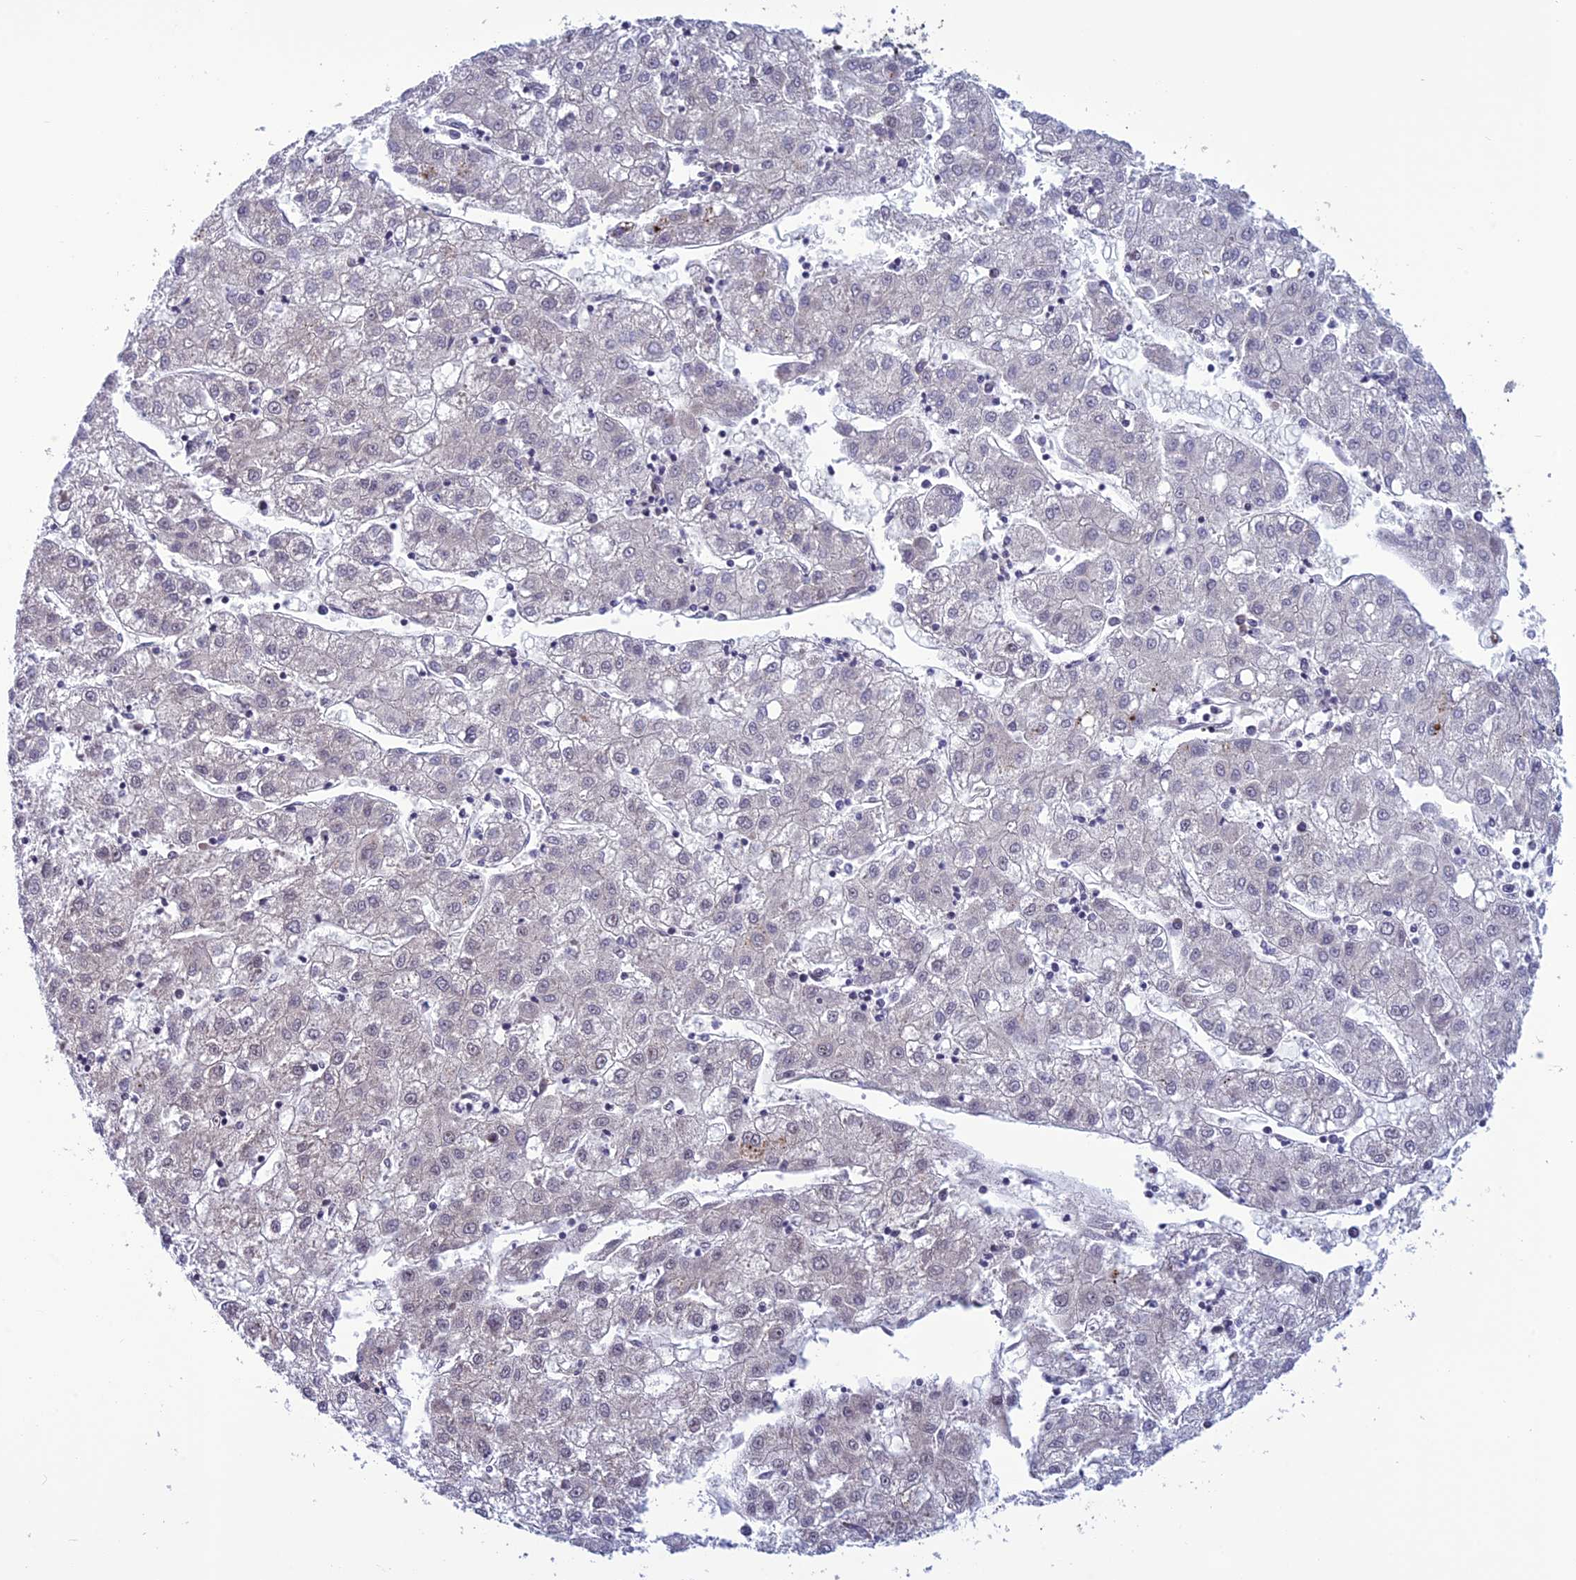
{"staining": {"intensity": "negative", "quantity": "none", "location": "none"}, "tissue": "liver cancer", "cell_type": "Tumor cells", "image_type": "cancer", "snomed": [{"axis": "morphology", "description": "Carcinoma, Hepatocellular, NOS"}, {"axis": "topography", "description": "Liver"}], "caption": "IHC micrograph of liver cancer stained for a protein (brown), which shows no staining in tumor cells.", "gene": "RTRAF", "patient": {"sex": "male", "age": 72}}